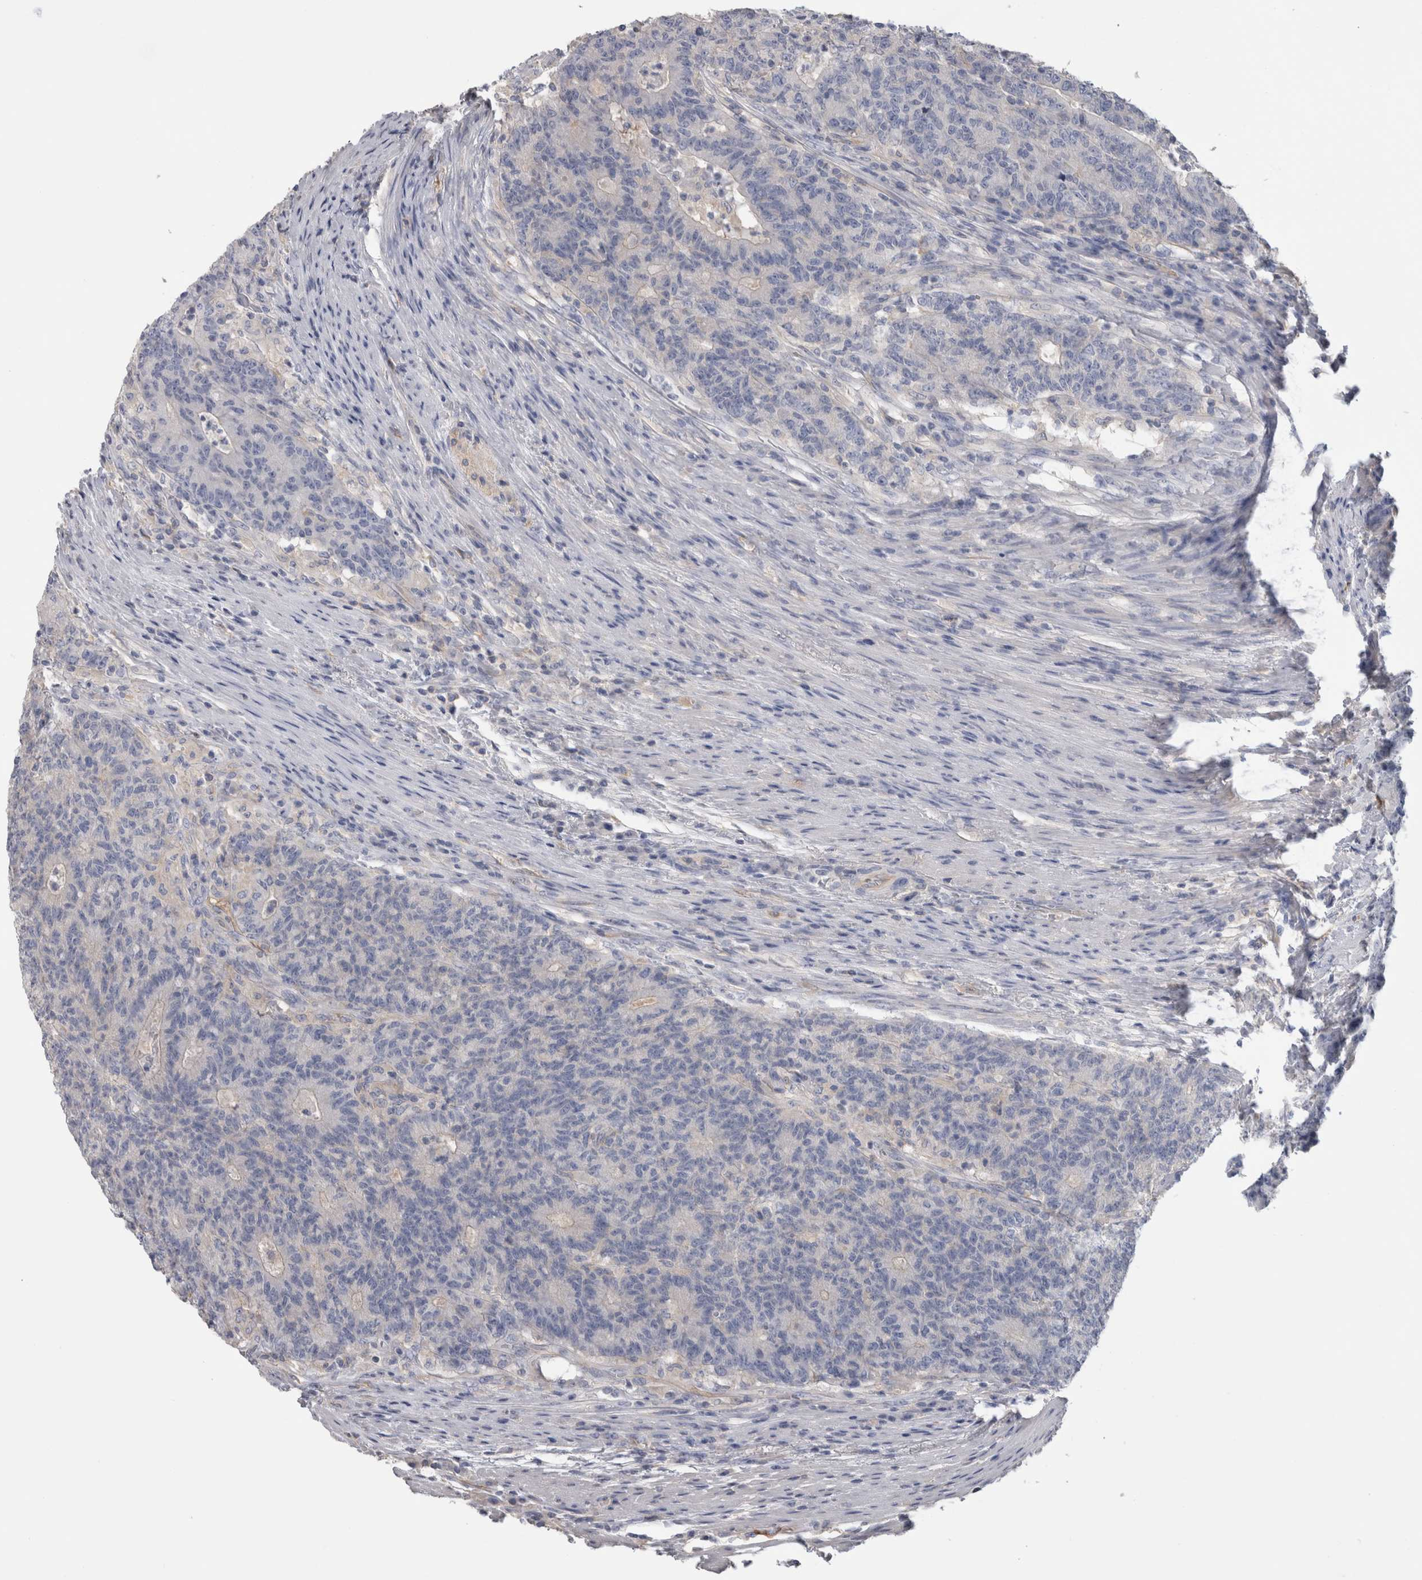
{"staining": {"intensity": "negative", "quantity": "none", "location": "none"}, "tissue": "colorectal cancer", "cell_type": "Tumor cells", "image_type": "cancer", "snomed": [{"axis": "morphology", "description": "Normal tissue, NOS"}, {"axis": "morphology", "description": "Adenocarcinoma, NOS"}, {"axis": "topography", "description": "Colon"}], "caption": "A photomicrograph of human colorectal cancer (adenocarcinoma) is negative for staining in tumor cells.", "gene": "SCRN1", "patient": {"sex": "female", "age": 75}}